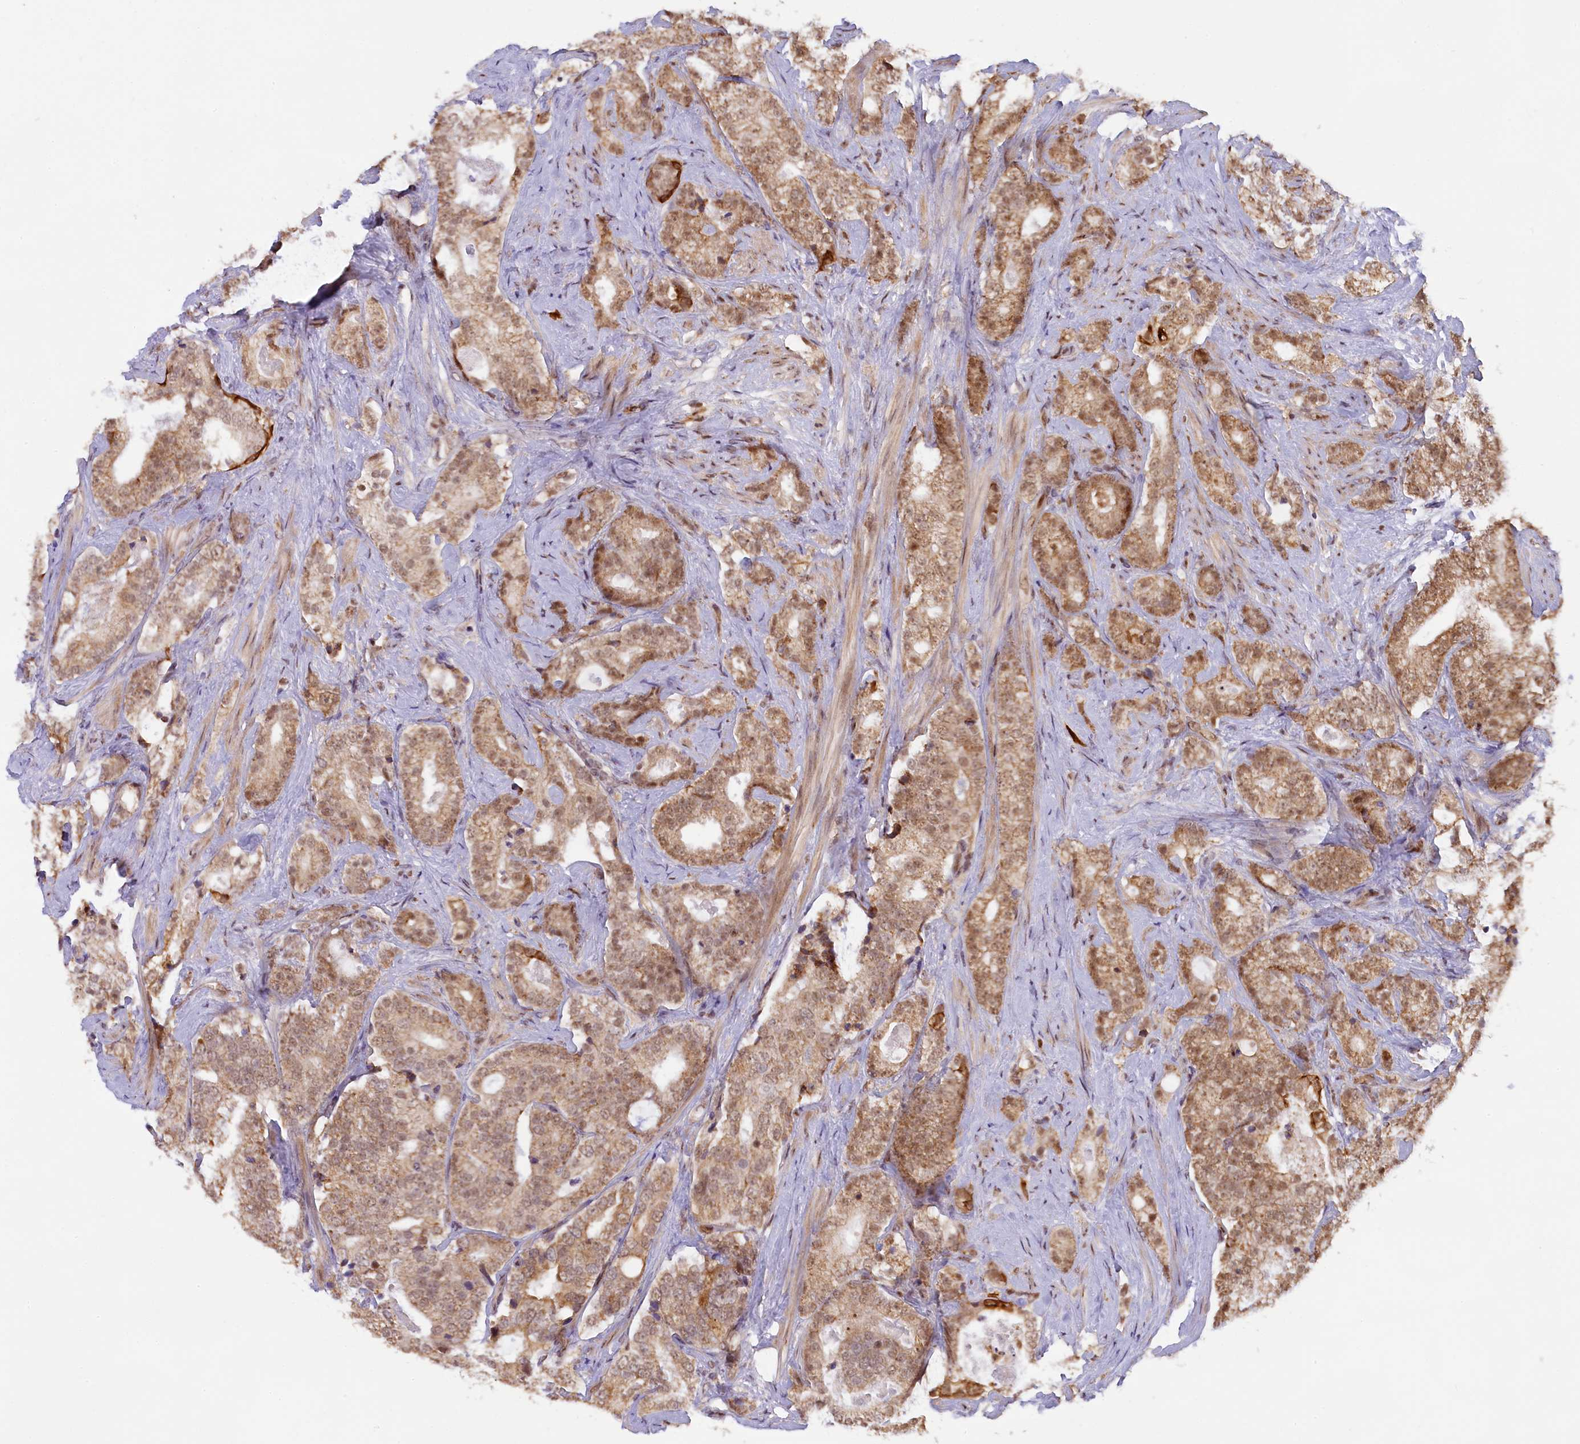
{"staining": {"intensity": "moderate", "quantity": ">75%", "location": "cytoplasmic/membranous,nuclear"}, "tissue": "prostate cancer", "cell_type": "Tumor cells", "image_type": "cancer", "snomed": [{"axis": "morphology", "description": "Adenocarcinoma, High grade"}, {"axis": "topography", "description": "Prostate and seminal vesicle, NOS"}], "caption": "Immunohistochemical staining of human high-grade adenocarcinoma (prostate) exhibits medium levels of moderate cytoplasmic/membranous and nuclear protein expression in approximately >75% of tumor cells.", "gene": "CARD8", "patient": {"sex": "male", "age": 67}}